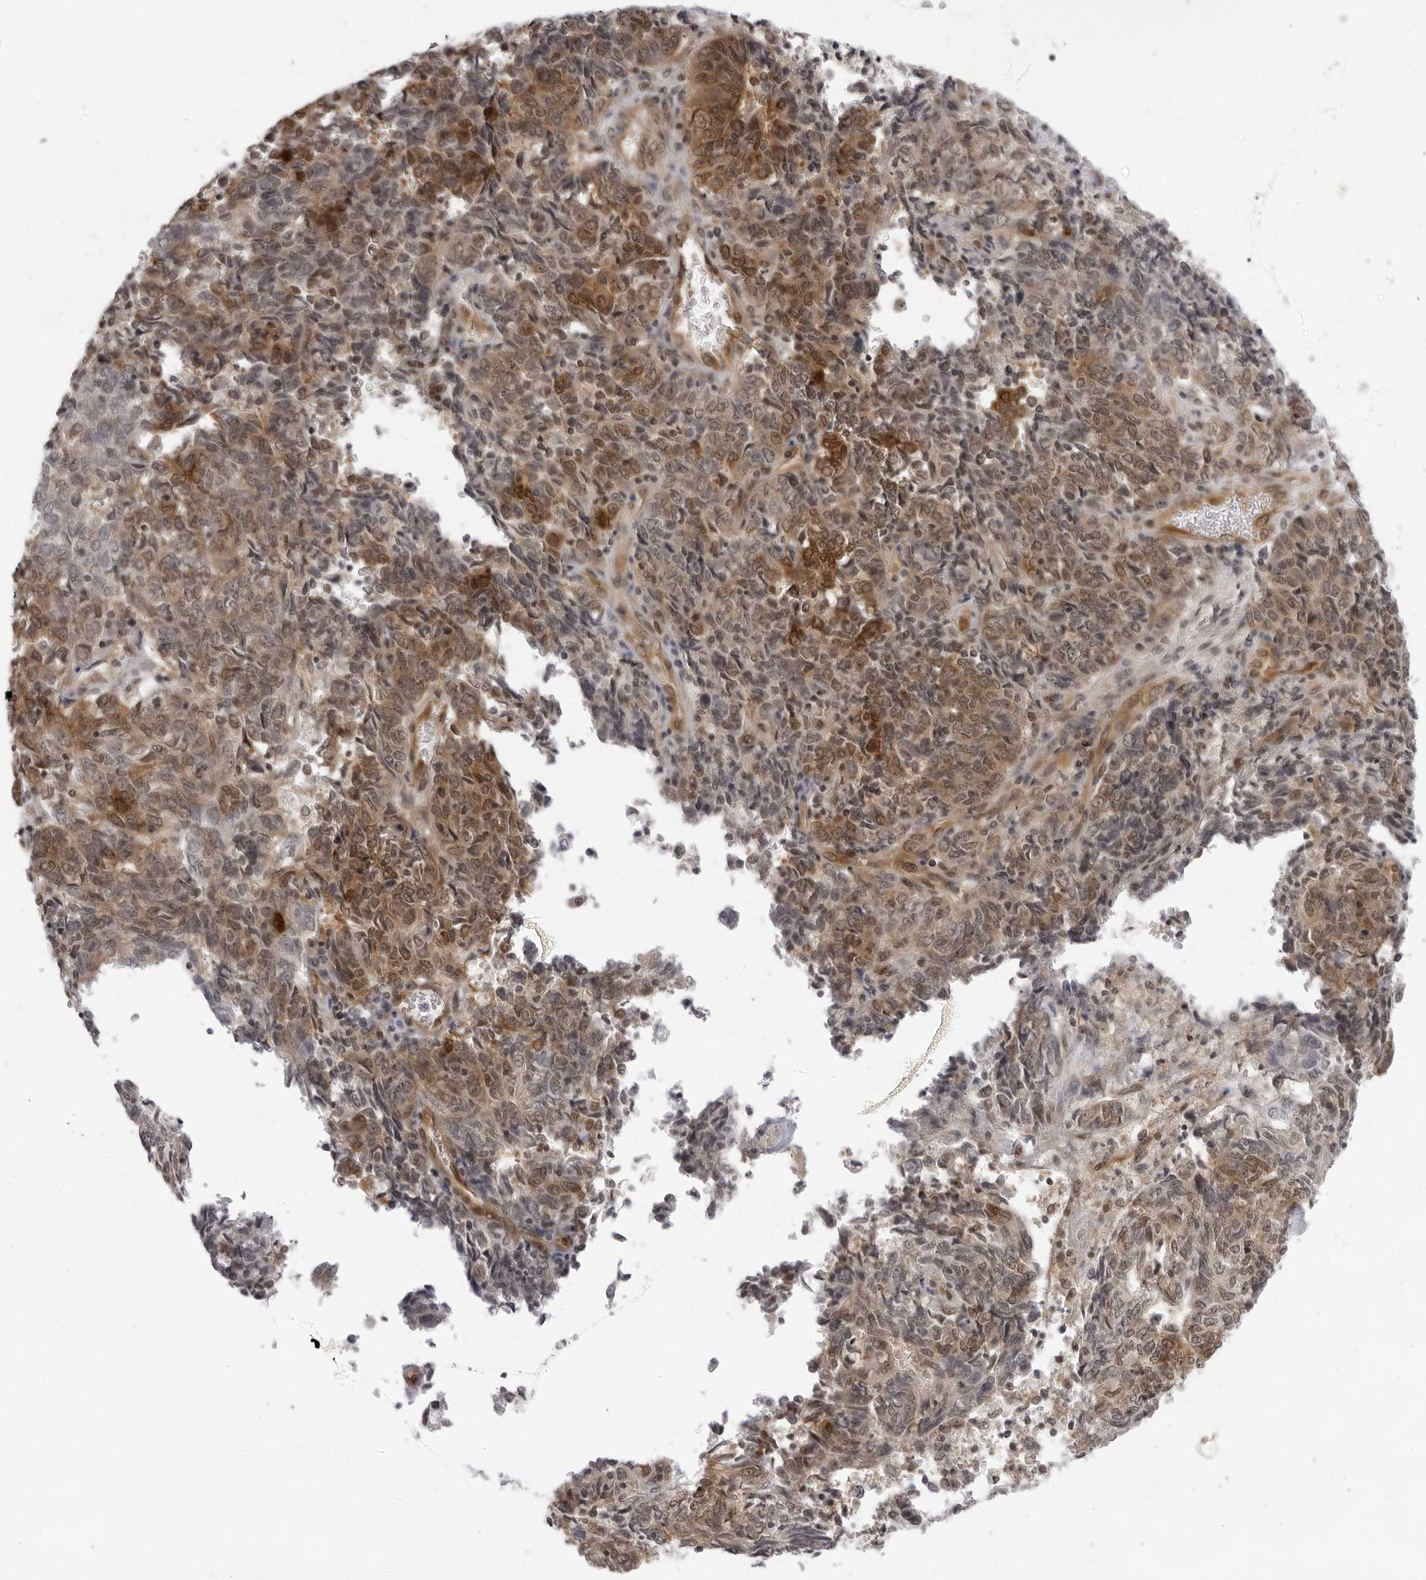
{"staining": {"intensity": "moderate", "quantity": ">75%", "location": "cytoplasmic/membranous"}, "tissue": "endometrial cancer", "cell_type": "Tumor cells", "image_type": "cancer", "snomed": [{"axis": "morphology", "description": "Adenocarcinoma, NOS"}, {"axis": "topography", "description": "Endometrium"}], "caption": "The image shows a brown stain indicating the presence of a protein in the cytoplasmic/membranous of tumor cells in endometrial adenocarcinoma.", "gene": "CASP7", "patient": {"sex": "female", "age": 80}}